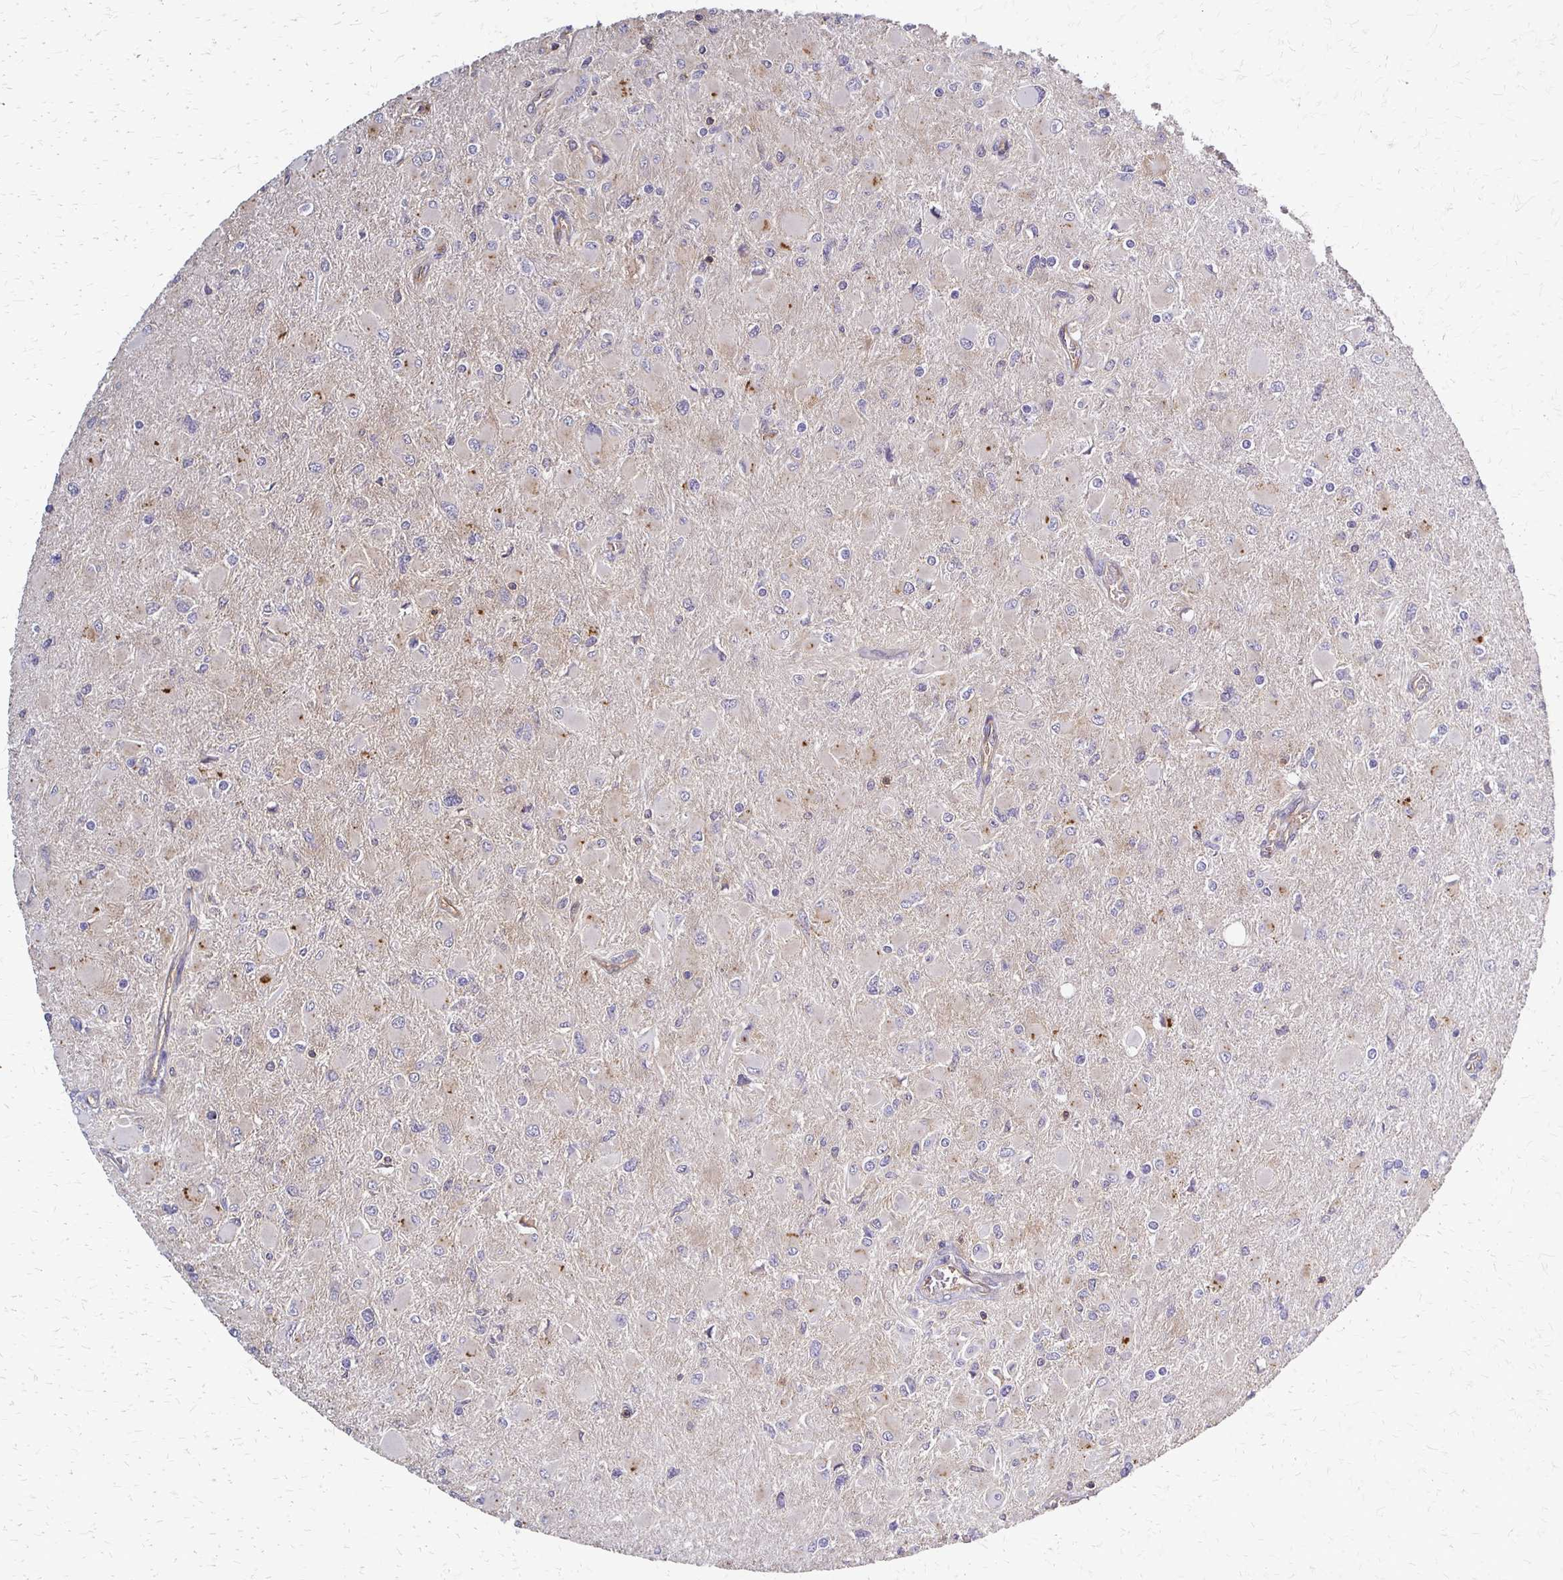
{"staining": {"intensity": "negative", "quantity": "none", "location": "none"}, "tissue": "glioma", "cell_type": "Tumor cells", "image_type": "cancer", "snomed": [{"axis": "morphology", "description": "Glioma, malignant, High grade"}, {"axis": "topography", "description": "Cerebral cortex"}], "caption": "Glioma was stained to show a protein in brown. There is no significant staining in tumor cells.", "gene": "SLC9A9", "patient": {"sex": "female", "age": 36}}